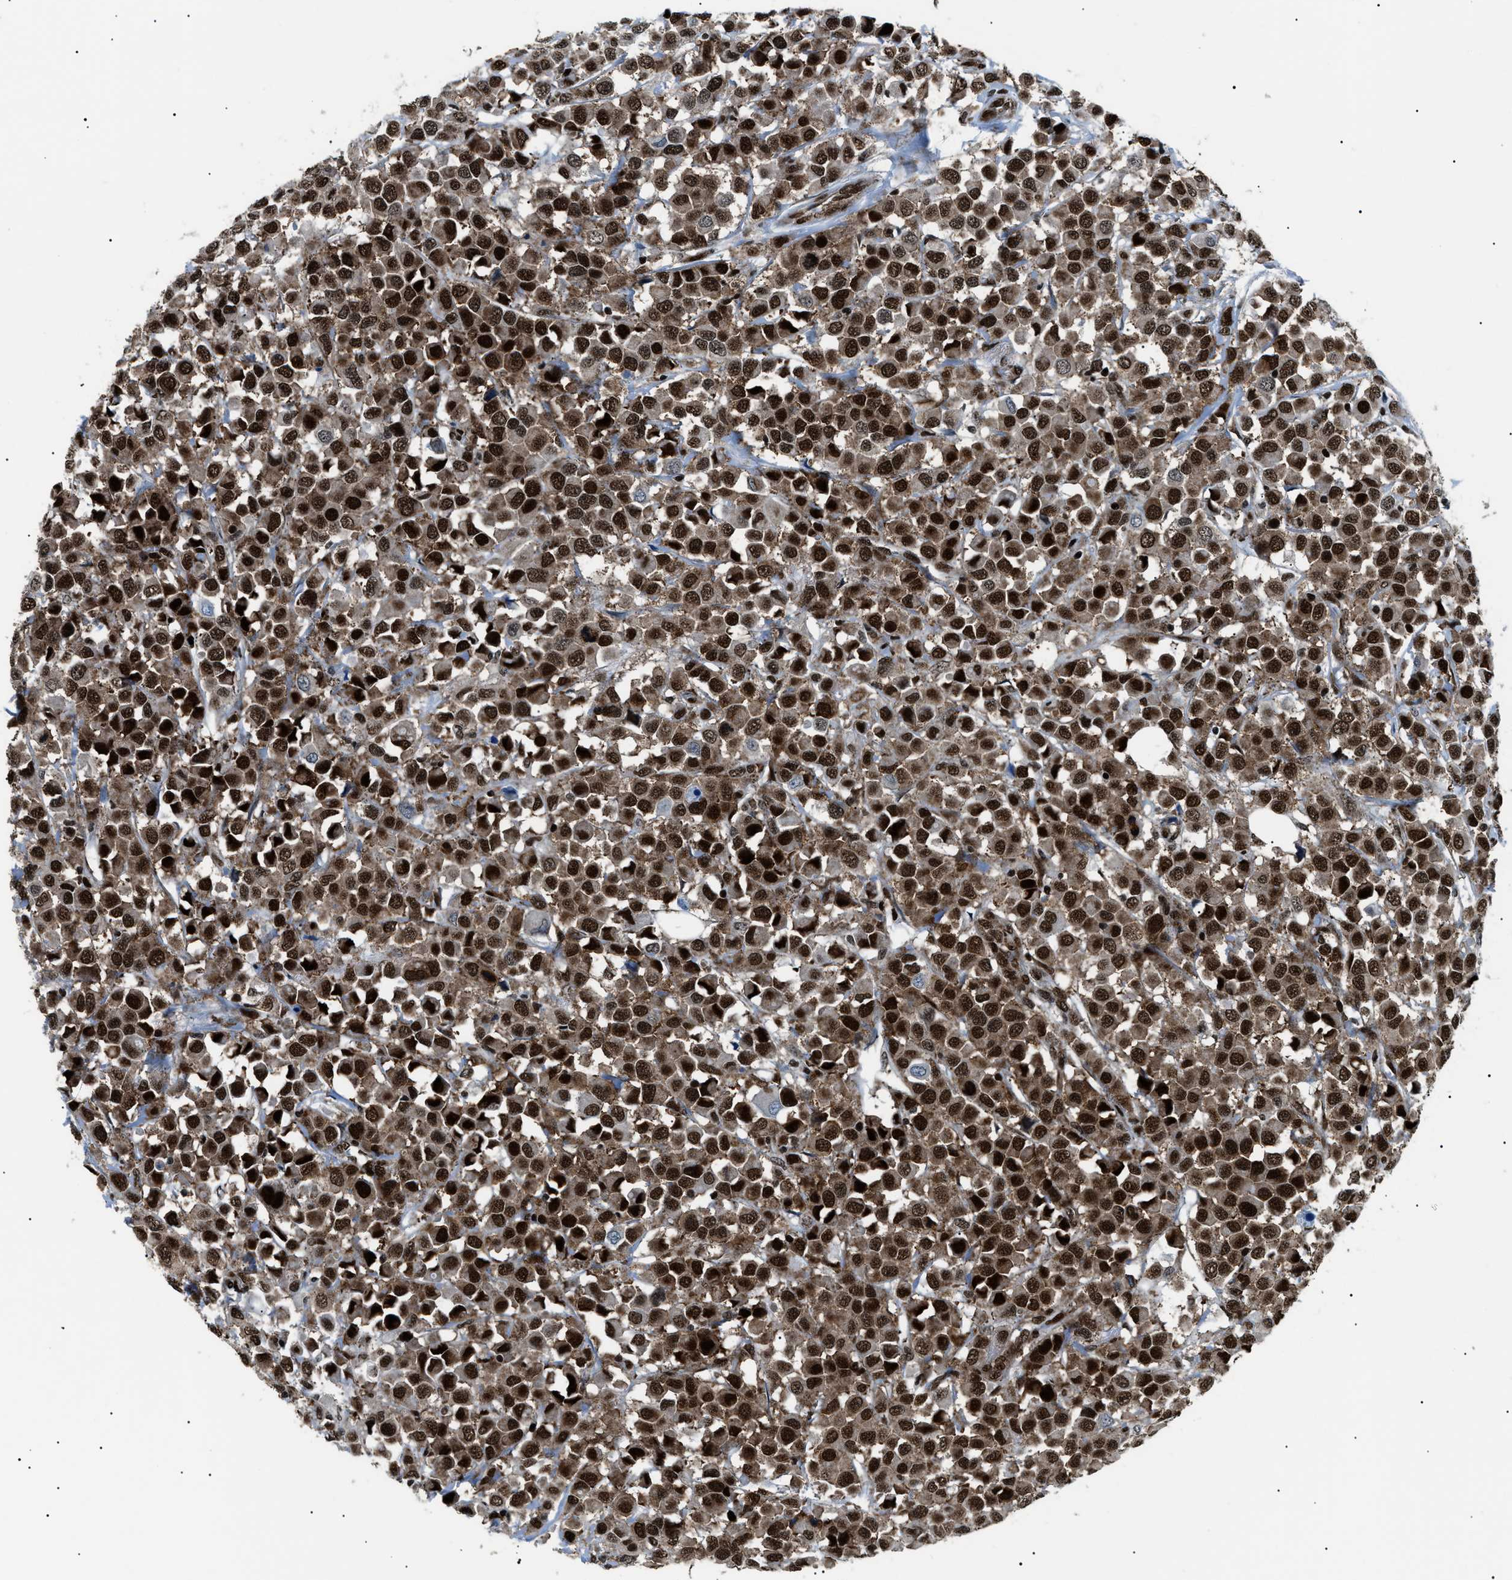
{"staining": {"intensity": "strong", "quantity": ">75%", "location": "cytoplasmic/membranous,nuclear"}, "tissue": "breast cancer", "cell_type": "Tumor cells", "image_type": "cancer", "snomed": [{"axis": "morphology", "description": "Duct carcinoma"}, {"axis": "topography", "description": "Breast"}], "caption": "A high amount of strong cytoplasmic/membranous and nuclear positivity is appreciated in approximately >75% of tumor cells in breast infiltrating ductal carcinoma tissue. The protein of interest is shown in brown color, while the nuclei are stained blue.", "gene": "HNRNPK", "patient": {"sex": "female", "age": 61}}